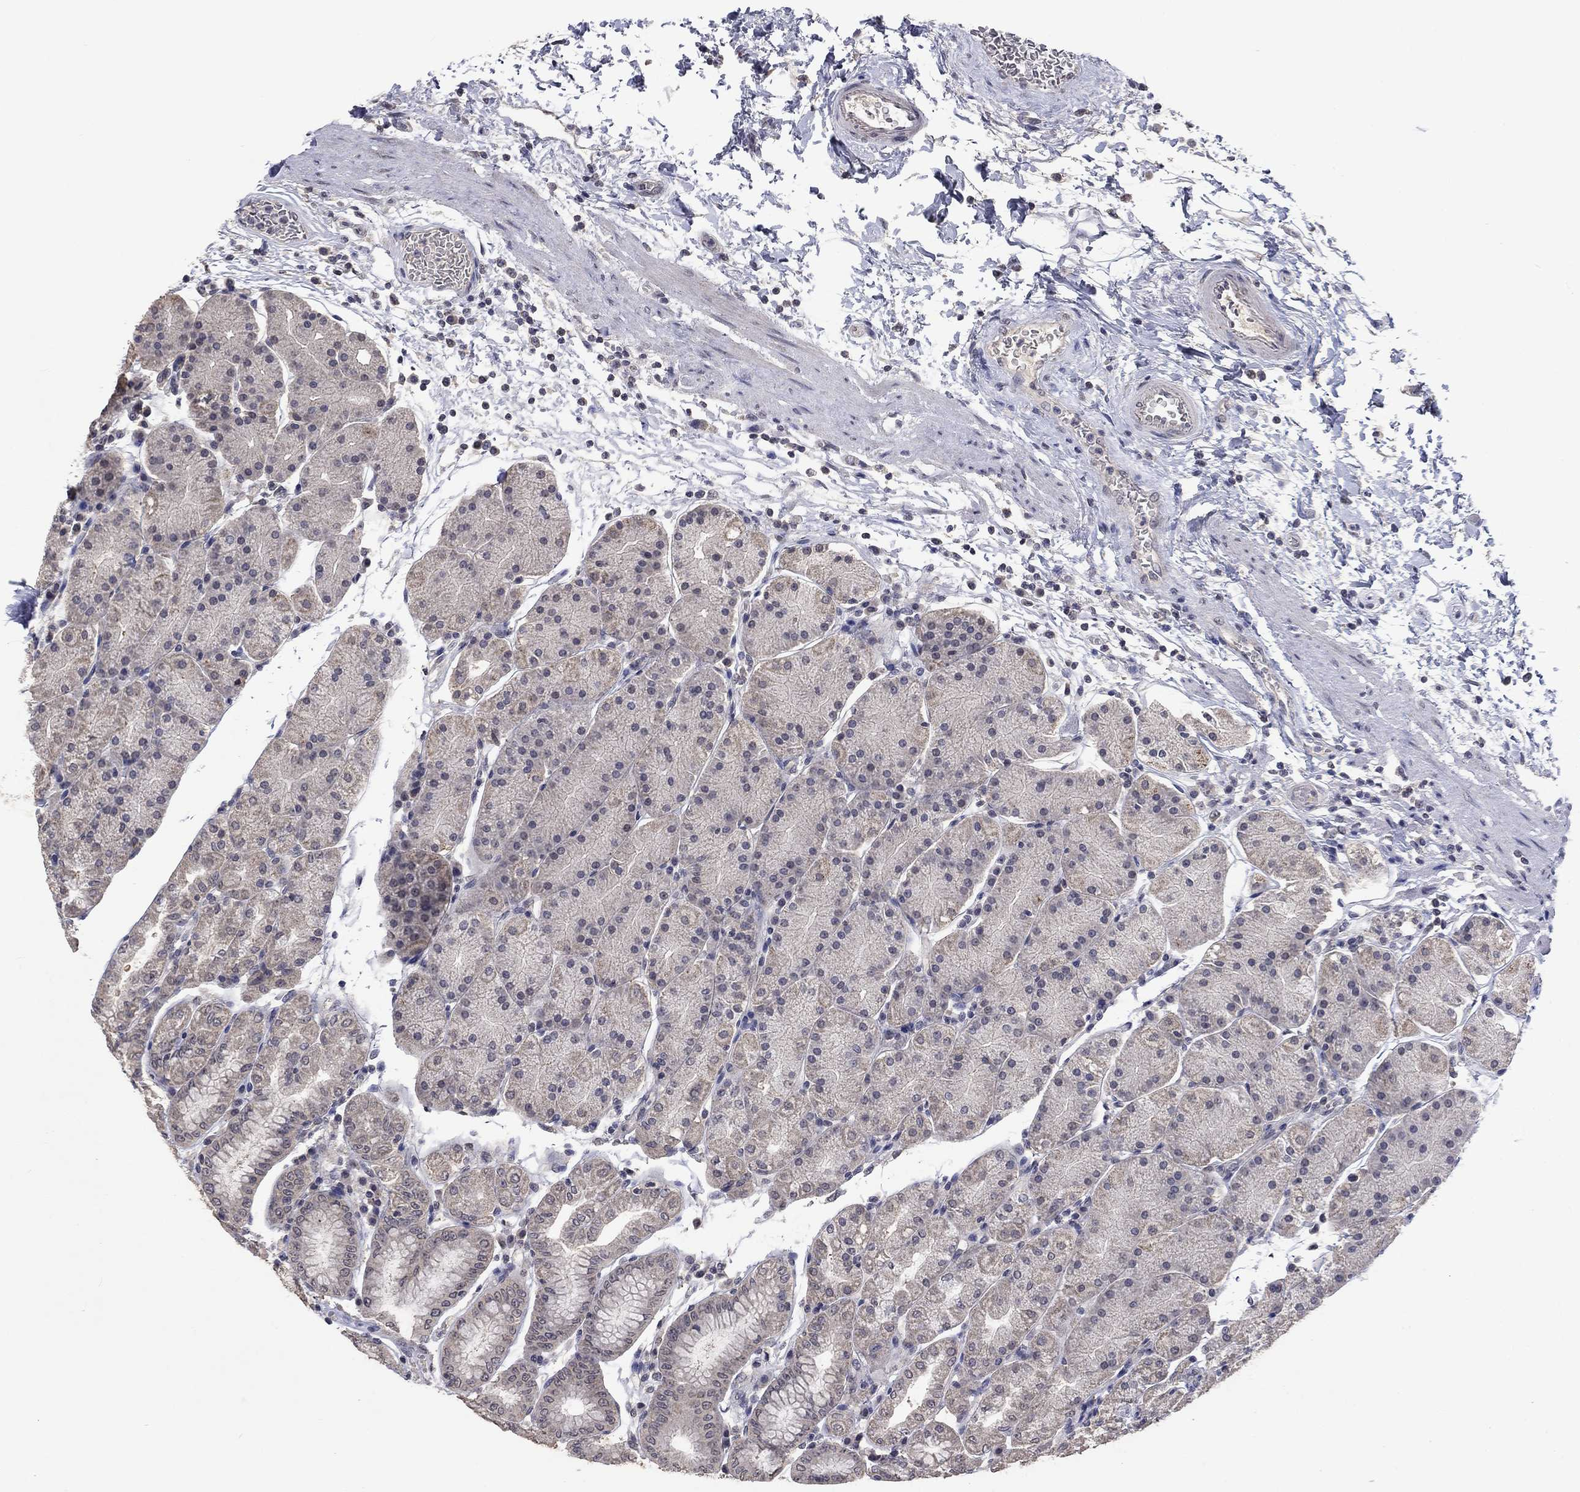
{"staining": {"intensity": "weak", "quantity": "<25%", "location": "cytoplasmic/membranous"}, "tissue": "stomach", "cell_type": "Glandular cells", "image_type": "normal", "snomed": [{"axis": "morphology", "description": "Normal tissue, NOS"}, {"axis": "topography", "description": "Stomach"}], "caption": "Human stomach stained for a protein using immunohistochemistry (IHC) exhibits no expression in glandular cells.", "gene": "SPATA33", "patient": {"sex": "male", "age": 54}}